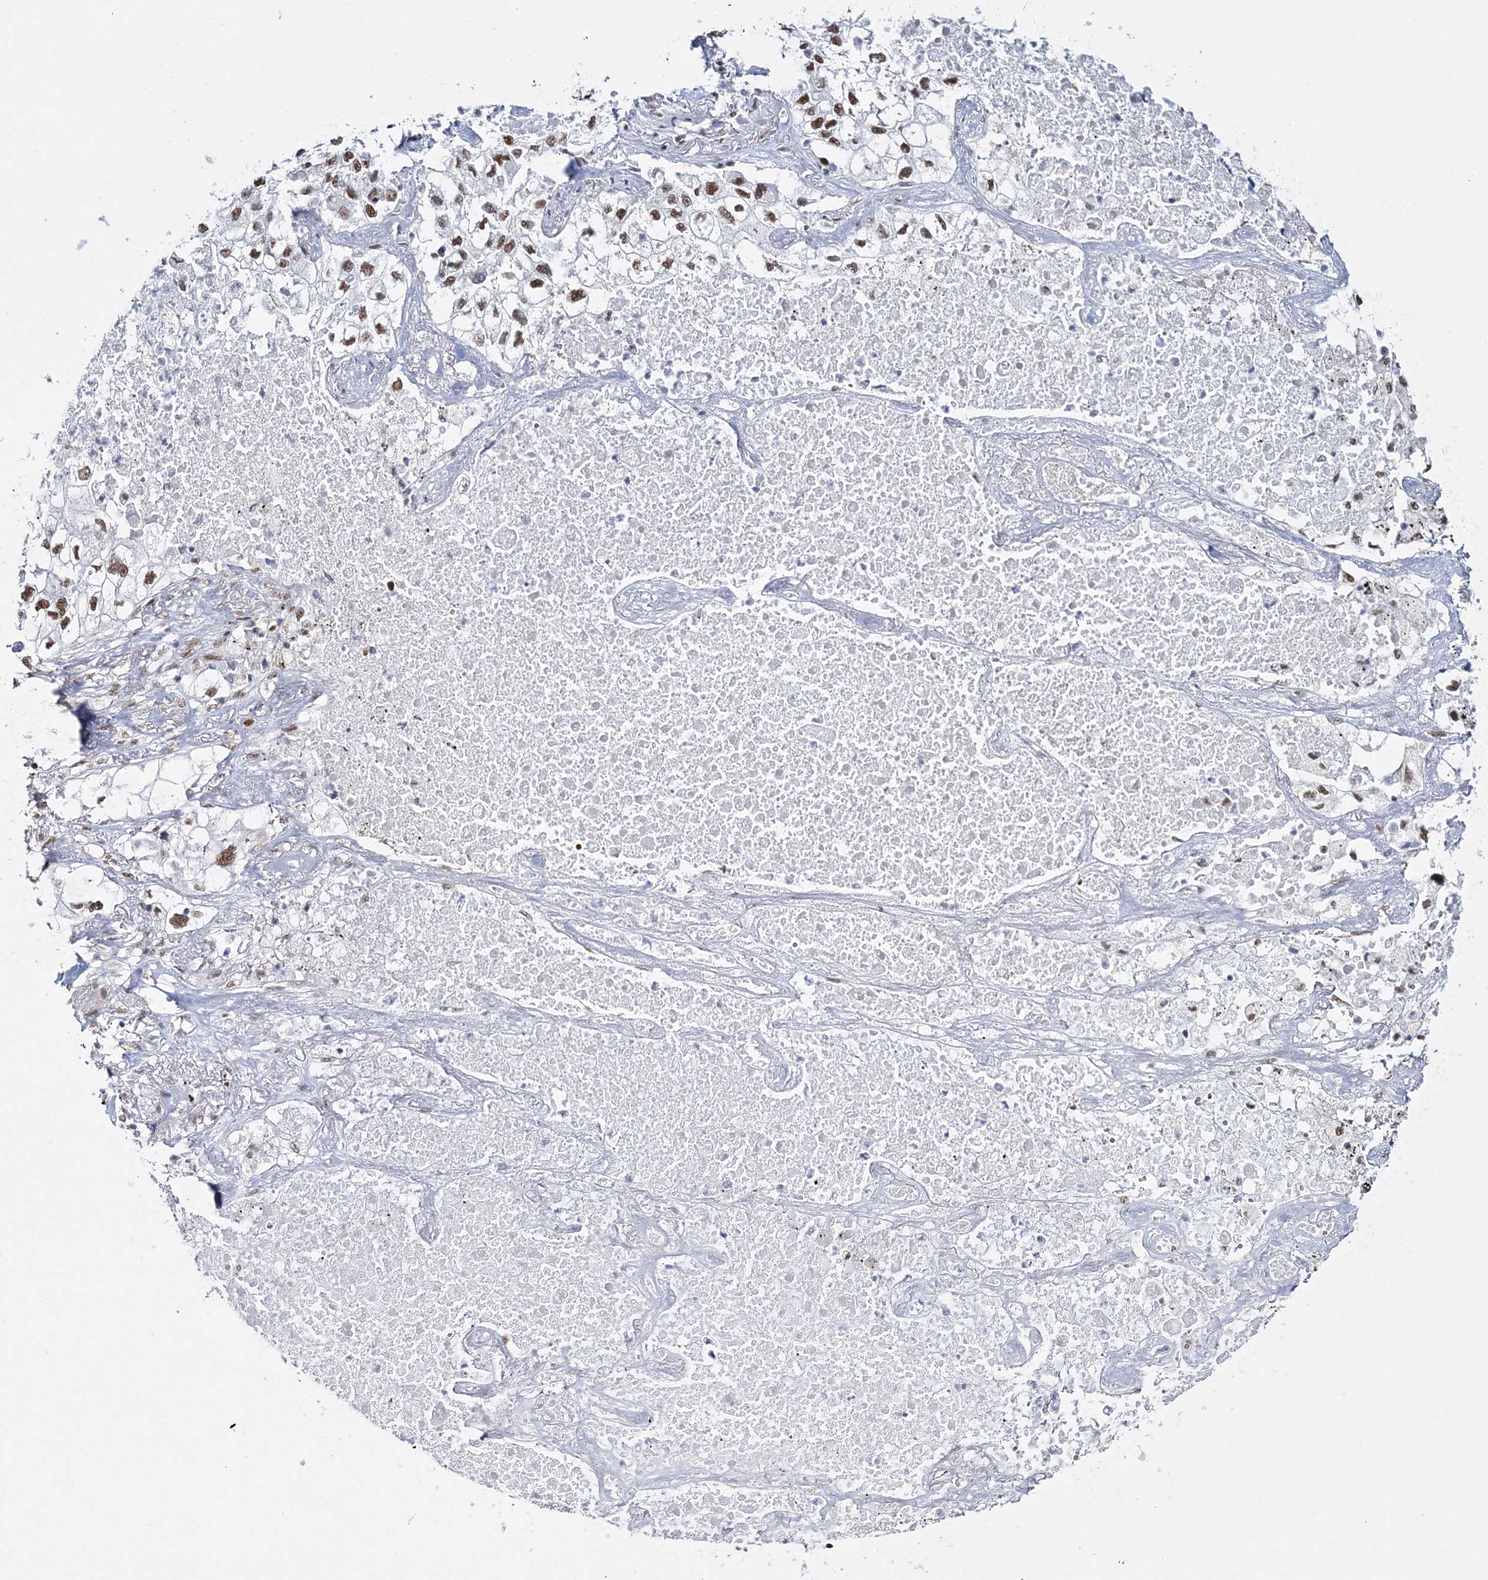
{"staining": {"intensity": "moderate", "quantity": ">75%", "location": "nuclear"}, "tissue": "lung cancer", "cell_type": "Tumor cells", "image_type": "cancer", "snomed": [{"axis": "morphology", "description": "Adenocarcinoma, NOS"}, {"axis": "topography", "description": "Lung"}], "caption": "This photomicrograph exhibits lung adenocarcinoma stained with IHC to label a protein in brown. The nuclear of tumor cells show moderate positivity for the protein. Nuclei are counter-stained blue.", "gene": "QRICH1", "patient": {"sex": "male", "age": 63}}